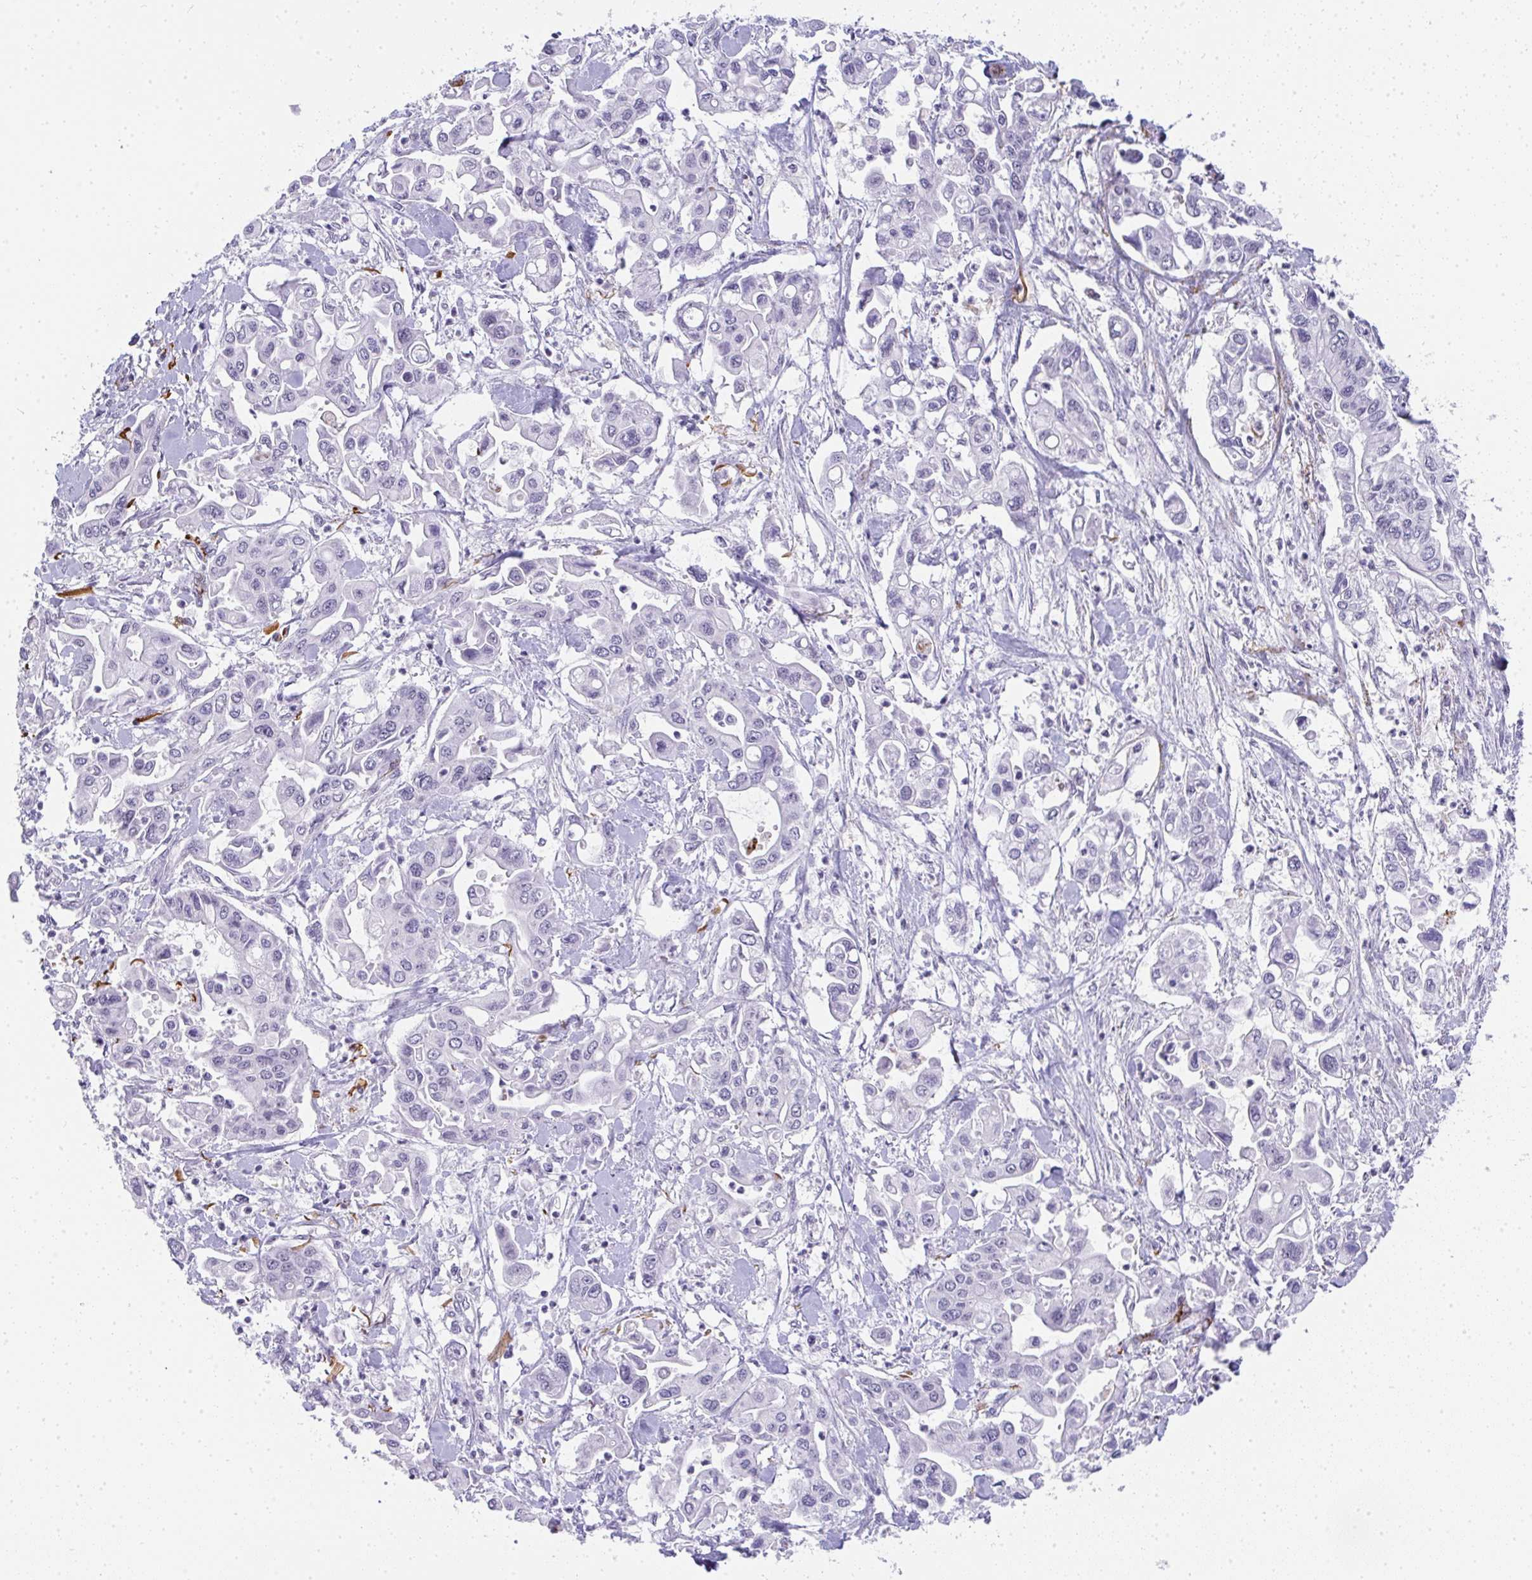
{"staining": {"intensity": "negative", "quantity": "none", "location": "none"}, "tissue": "pancreatic cancer", "cell_type": "Tumor cells", "image_type": "cancer", "snomed": [{"axis": "morphology", "description": "Adenocarcinoma, NOS"}, {"axis": "topography", "description": "Pancreas"}], "caption": "Micrograph shows no protein positivity in tumor cells of pancreatic cancer tissue. (DAB (3,3'-diaminobenzidine) immunohistochemistry visualized using brightfield microscopy, high magnification).", "gene": "TNMD", "patient": {"sex": "male", "age": 62}}